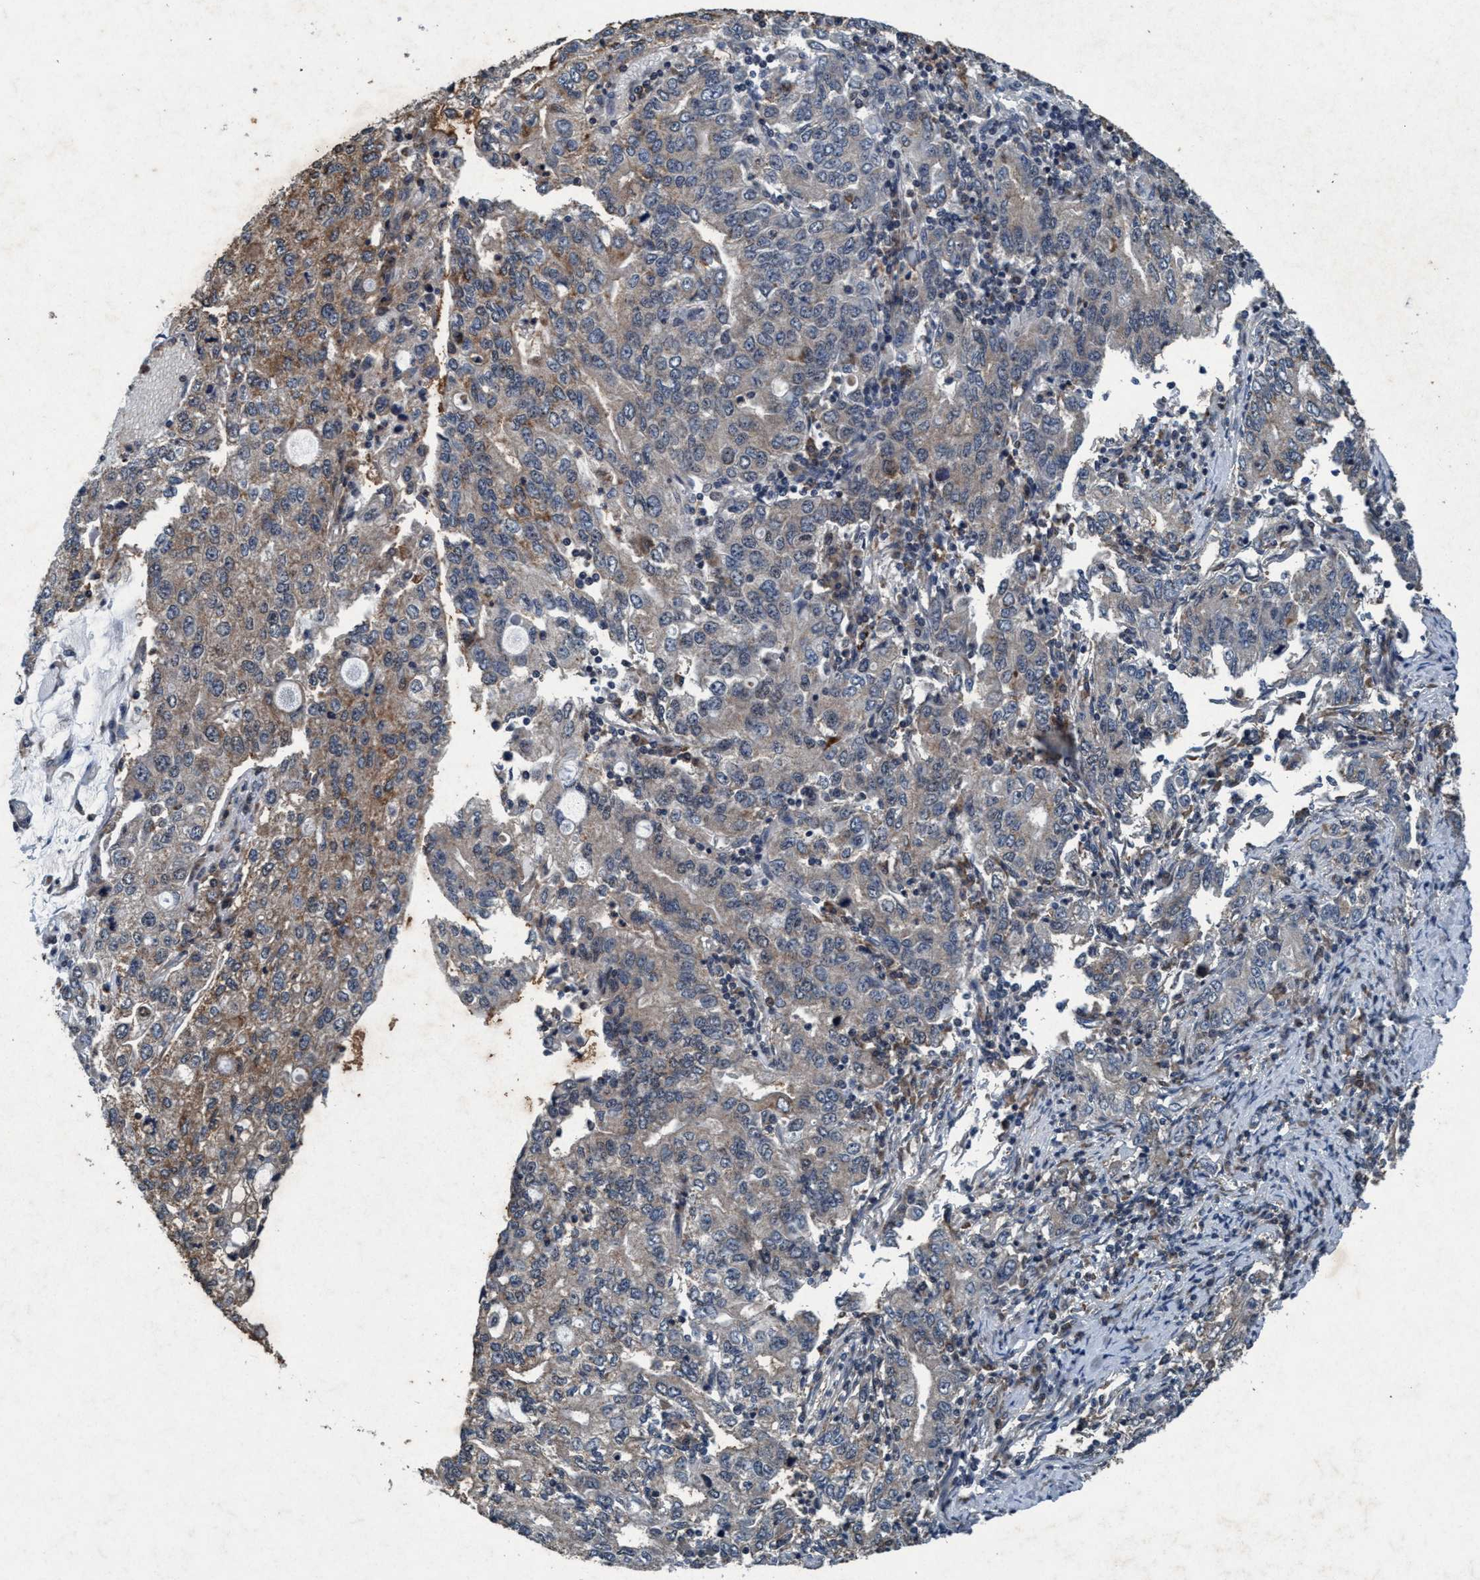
{"staining": {"intensity": "weak", "quantity": "<25%", "location": "cytoplasmic/membranous"}, "tissue": "stomach cancer", "cell_type": "Tumor cells", "image_type": "cancer", "snomed": [{"axis": "morphology", "description": "Adenocarcinoma, NOS"}, {"axis": "topography", "description": "Stomach, lower"}], "caption": "High power microscopy micrograph of an immunohistochemistry (IHC) image of adenocarcinoma (stomach), revealing no significant expression in tumor cells.", "gene": "AKT1S1", "patient": {"sex": "female", "age": 72}}